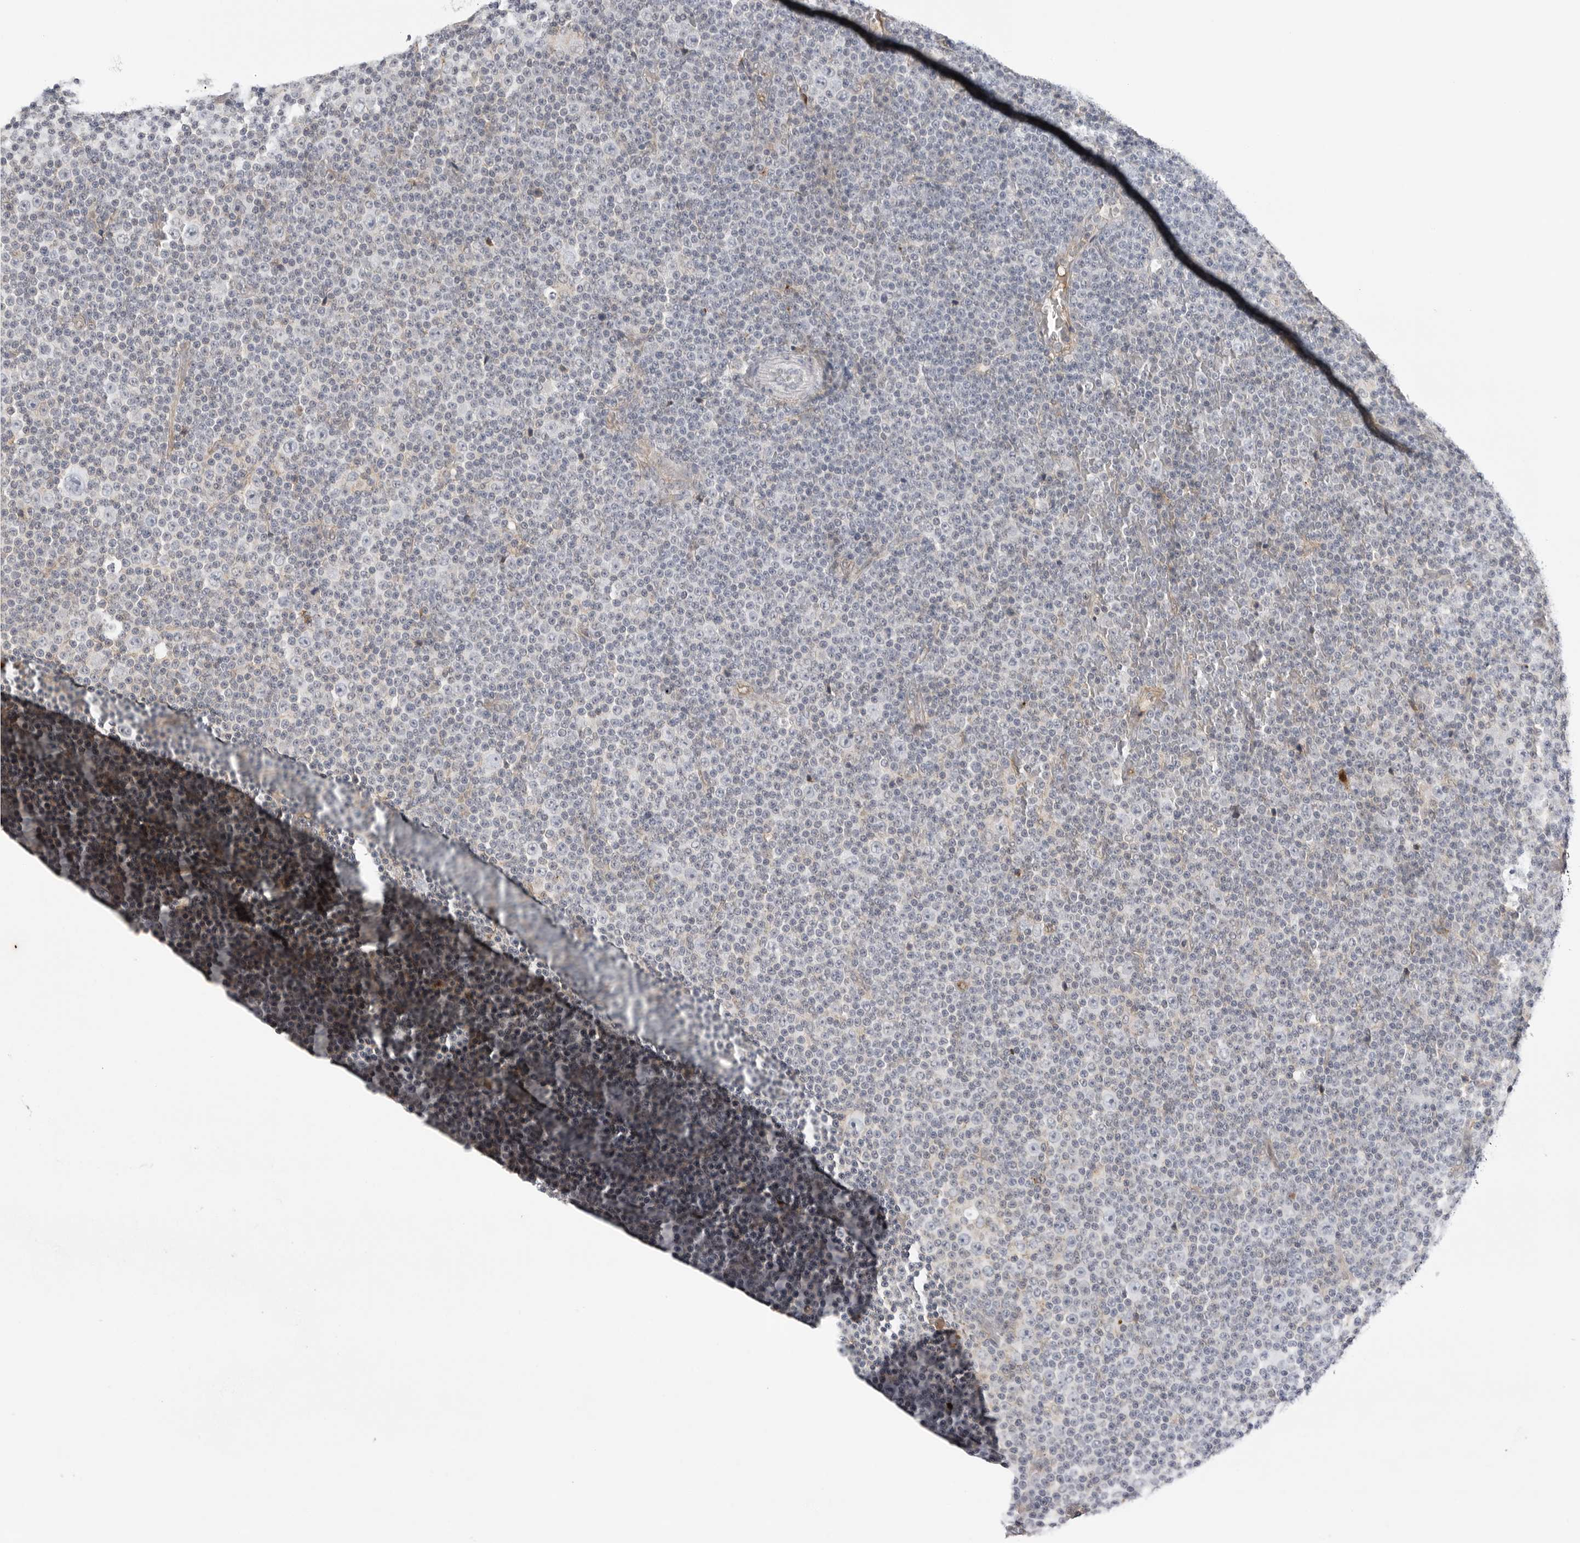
{"staining": {"intensity": "negative", "quantity": "none", "location": "none"}, "tissue": "lymphoma", "cell_type": "Tumor cells", "image_type": "cancer", "snomed": [{"axis": "morphology", "description": "Malignant lymphoma, non-Hodgkin's type, Low grade"}, {"axis": "topography", "description": "Lymph node"}], "caption": "Lymphoma stained for a protein using immunohistochemistry (IHC) demonstrates no staining tumor cells.", "gene": "SERPINF2", "patient": {"sex": "female", "age": 67}}